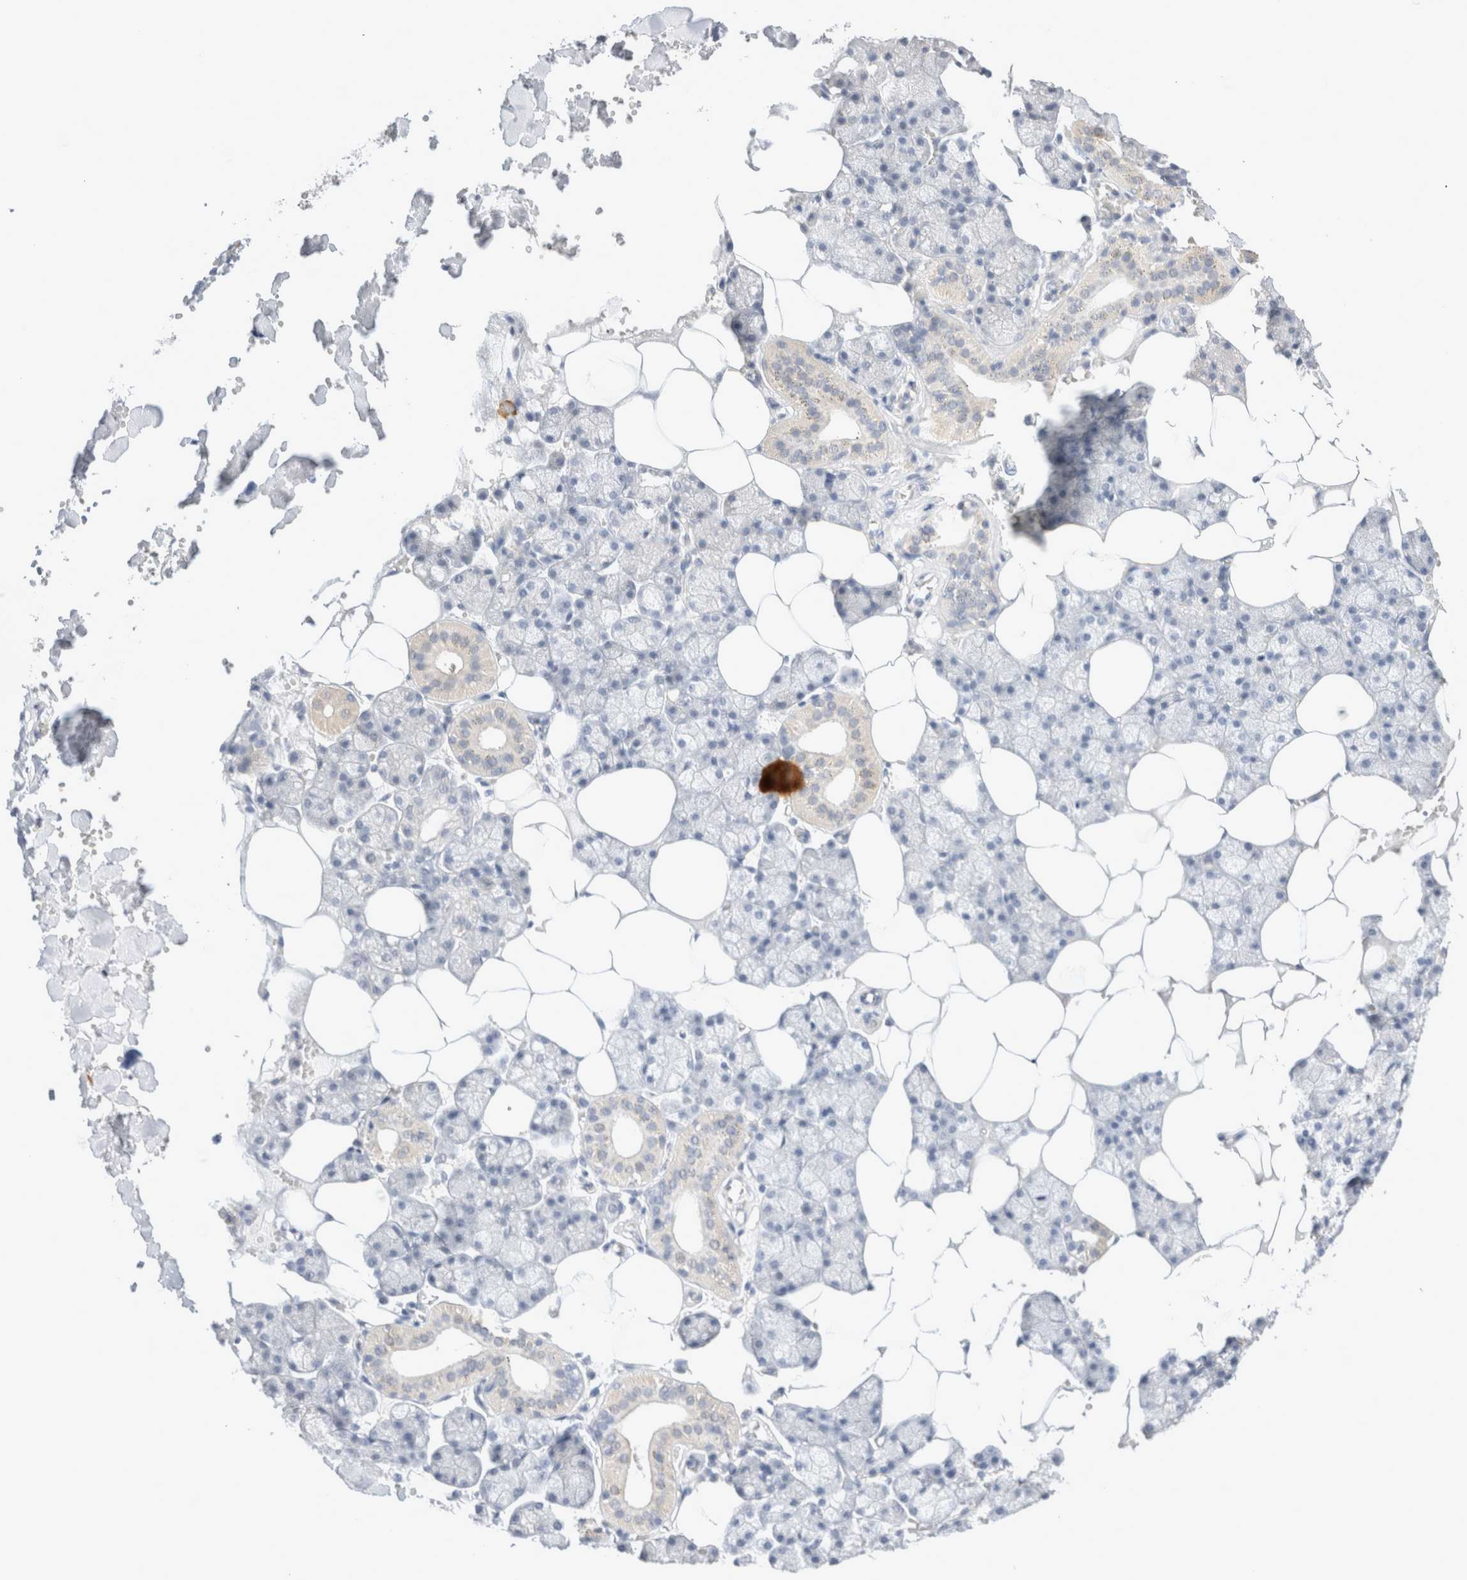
{"staining": {"intensity": "negative", "quantity": "none", "location": "none"}, "tissue": "salivary gland", "cell_type": "Glandular cells", "image_type": "normal", "snomed": [{"axis": "morphology", "description": "Normal tissue, NOS"}, {"axis": "topography", "description": "Salivary gland"}], "caption": "This is a image of immunohistochemistry (IHC) staining of normal salivary gland, which shows no expression in glandular cells. (IHC, brightfield microscopy, high magnification).", "gene": "SPATA20", "patient": {"sex": "male", "age": 62}}